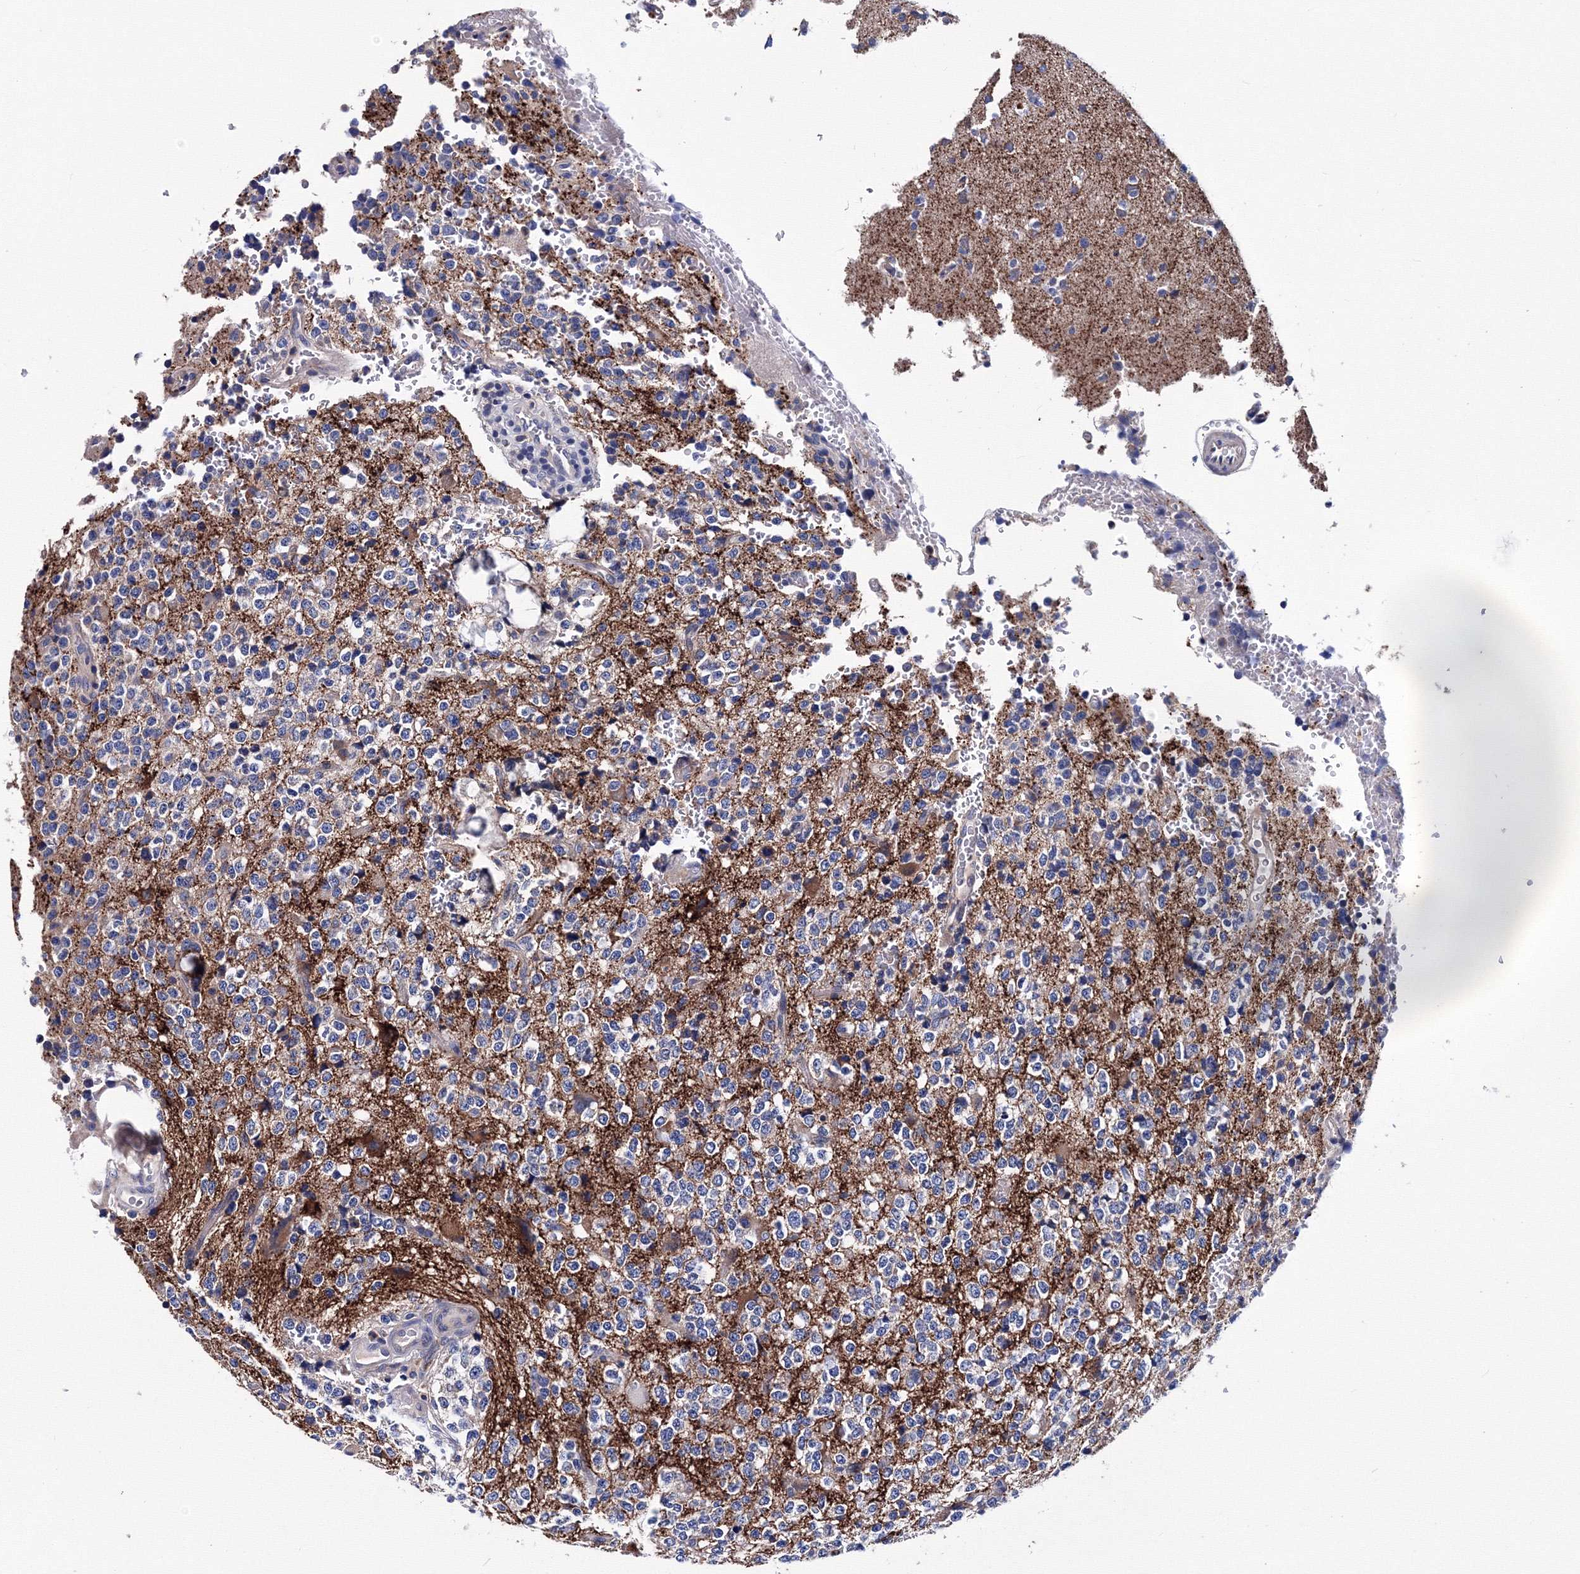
{"staining": {"intensity": "negative", "quantity": "none", "location": "none"}, "tissue": "glioma", "cell_type": "Tumor cells", "image_type": "cancer", "snomed": [{"axis": "morphology", "description": "Glioma, malignant, High grade"}, {"axis": "topography", "description": "Brain"}], "caption": "The histopathology image reveals no staining of tumor cells in glioma.", "gene": "TRPM2", "patient": {"sex": "female", "age": 62}}